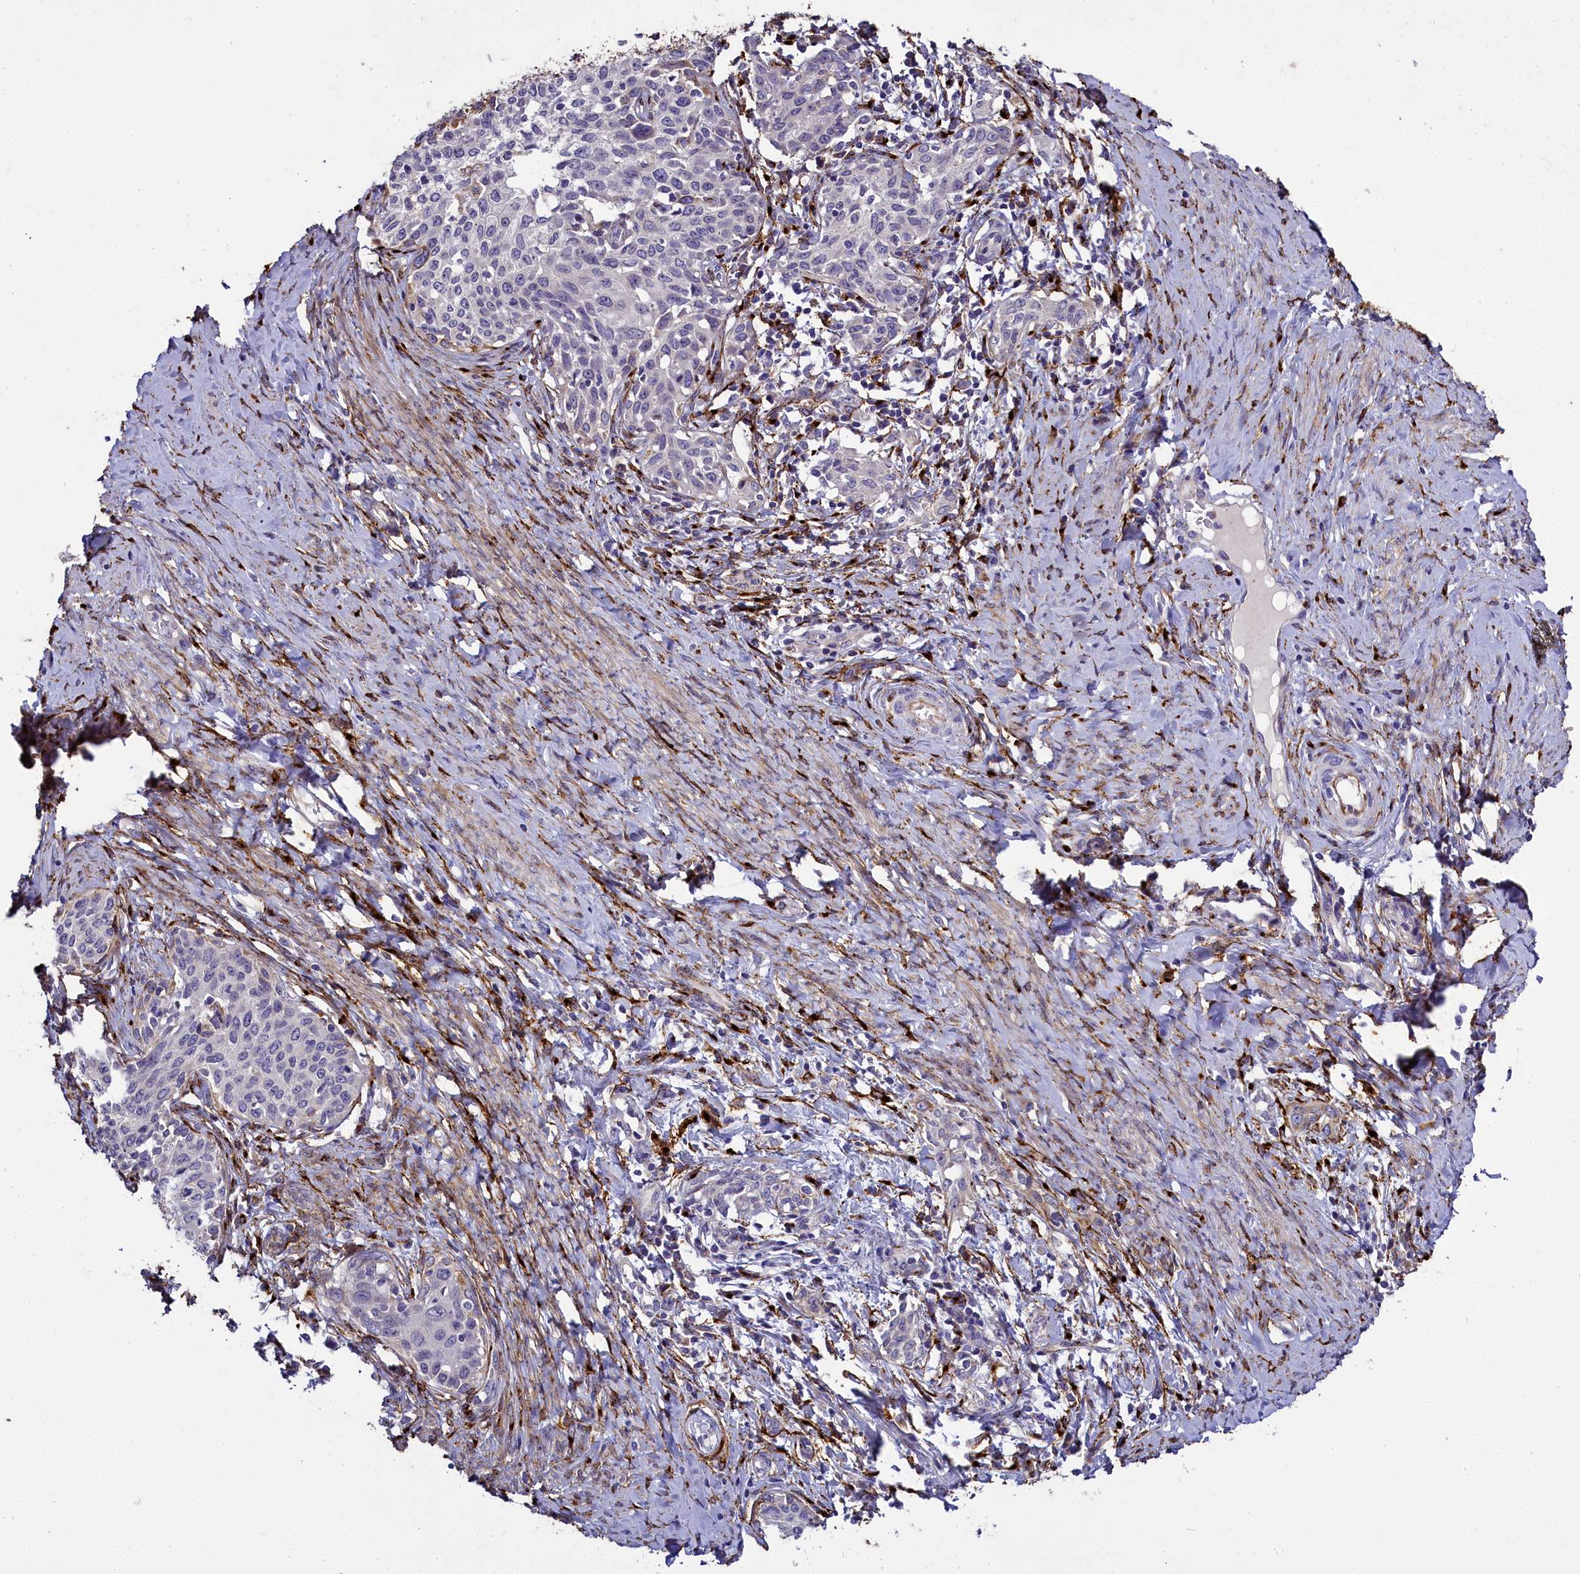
{"staining": {"intensity": "negative", "quantity": "none", "location": "none"}, "tissue": "cervical cancer", "cell_type": "Tumor cells", "image_type": "cancer", "snomed": [{"axis": "morphology", "description": "Squamous cell carcinoma, NOS"}, {"axis": "morphology", "description": "Adenocarcinoma, NOS"}, {"axis": "topography", "description": "Cervix"}], "caption": "This photomicrograph is of cervical squamous cell carcinoma stained with immunohistochemistry to label a protein in brown with the nuclei are counter-stained blue. There is no staining in tumor cells.", "gene": "MRC2", "patient": {"sex": "female", "age": 52}}